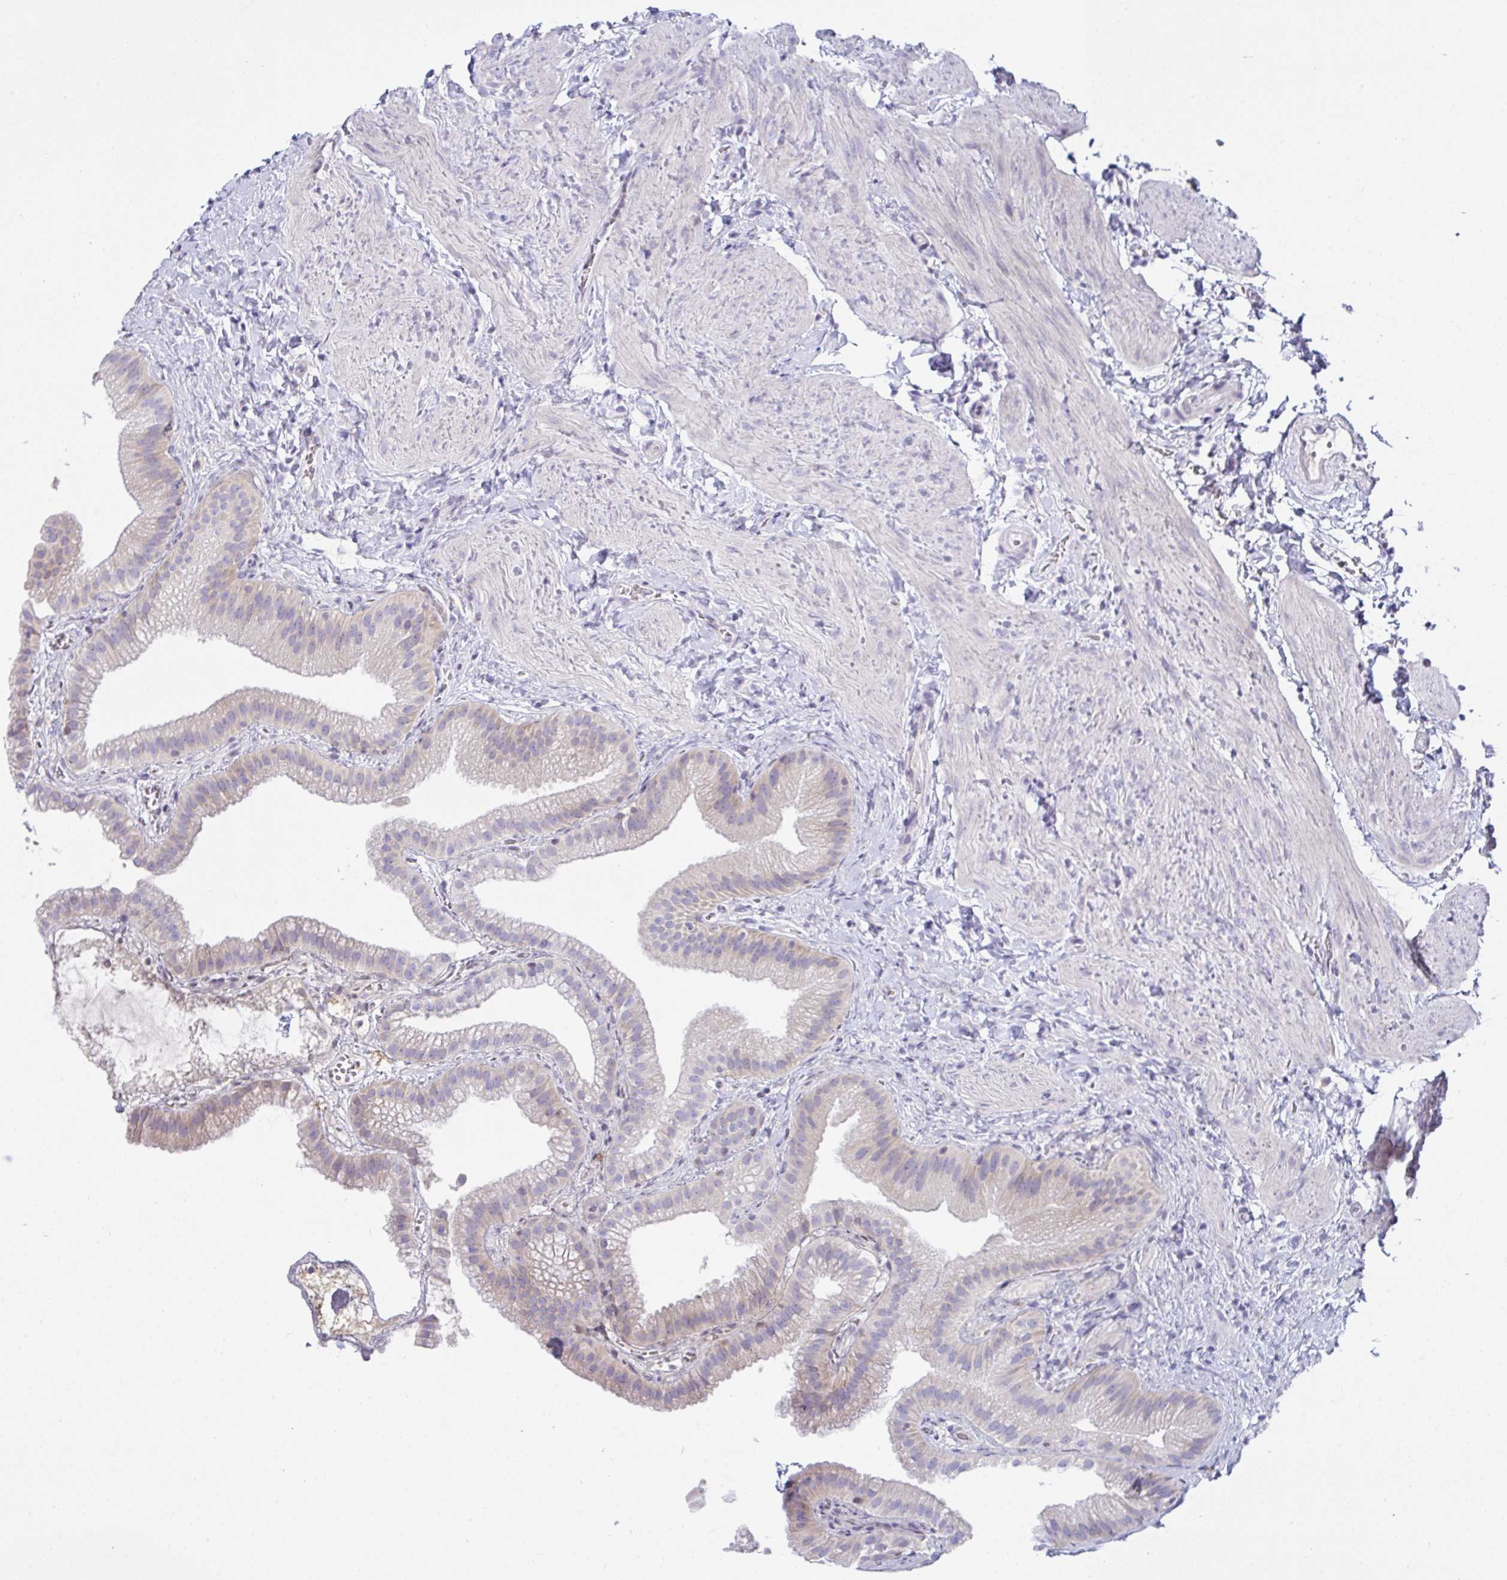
{"staining": {"intensity": "moderate", "quantity": "<25%", "location": "cytoplasmic/membranous"}, "tissue": "gallbladder", "cell_type": "Glandular cells", "image_type": "normal", "snomed": [{"axis": "morphology", "description": "Normal tissue, NOS"}, {"axis": "topography", "description": "Gallbladder"}], "caption": "Gallbladder stained with DAB immunohistochemistry displays low levels of moderate cytoplasmic/membranous positivity in approximately <25% of glandular cells. The protein is shown in brown color, while the nuclei are stained blue.", "gene": "FAU", "patient": {"sex": "female", "age": 63}}